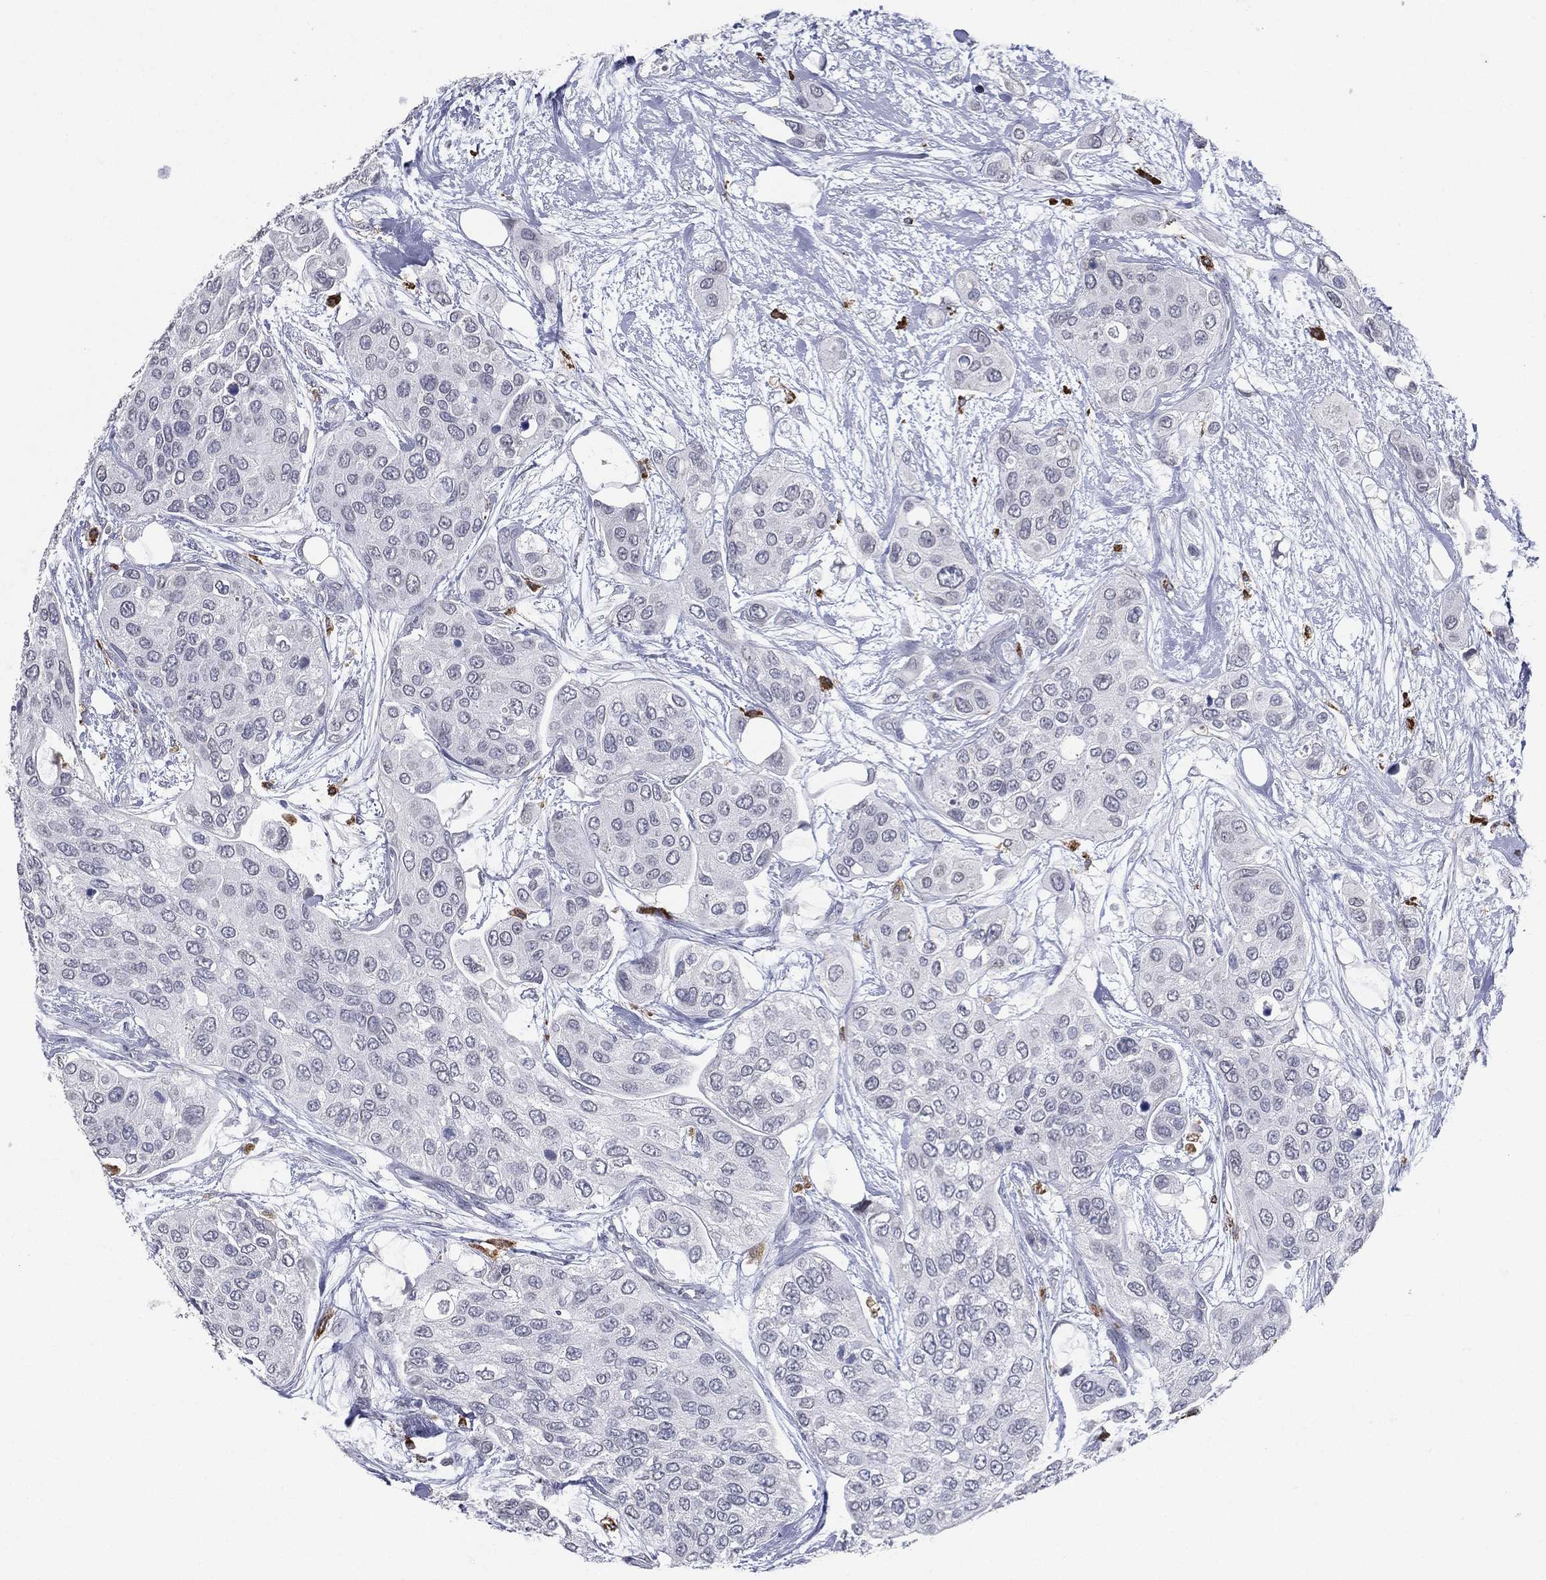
{"staining": {"intensity": "negative", "quantity": "none", "location": "none"}, "tissue": "urothelial cancer", "cell_type": "Tumor cells", "image_type": "cancer", "snomed": [{"axis": "morphology", "description": "Urothelial carcinoma, High grade"}, {"axis": "topography", "description": "Urinary bladder"}], "caption": "Urothelial cancer stained for a protein using immunohistochemistry reveals no staining tumor cells.", "gene": "EVI2B", "patient": {"sex": "male", "age": 77}}